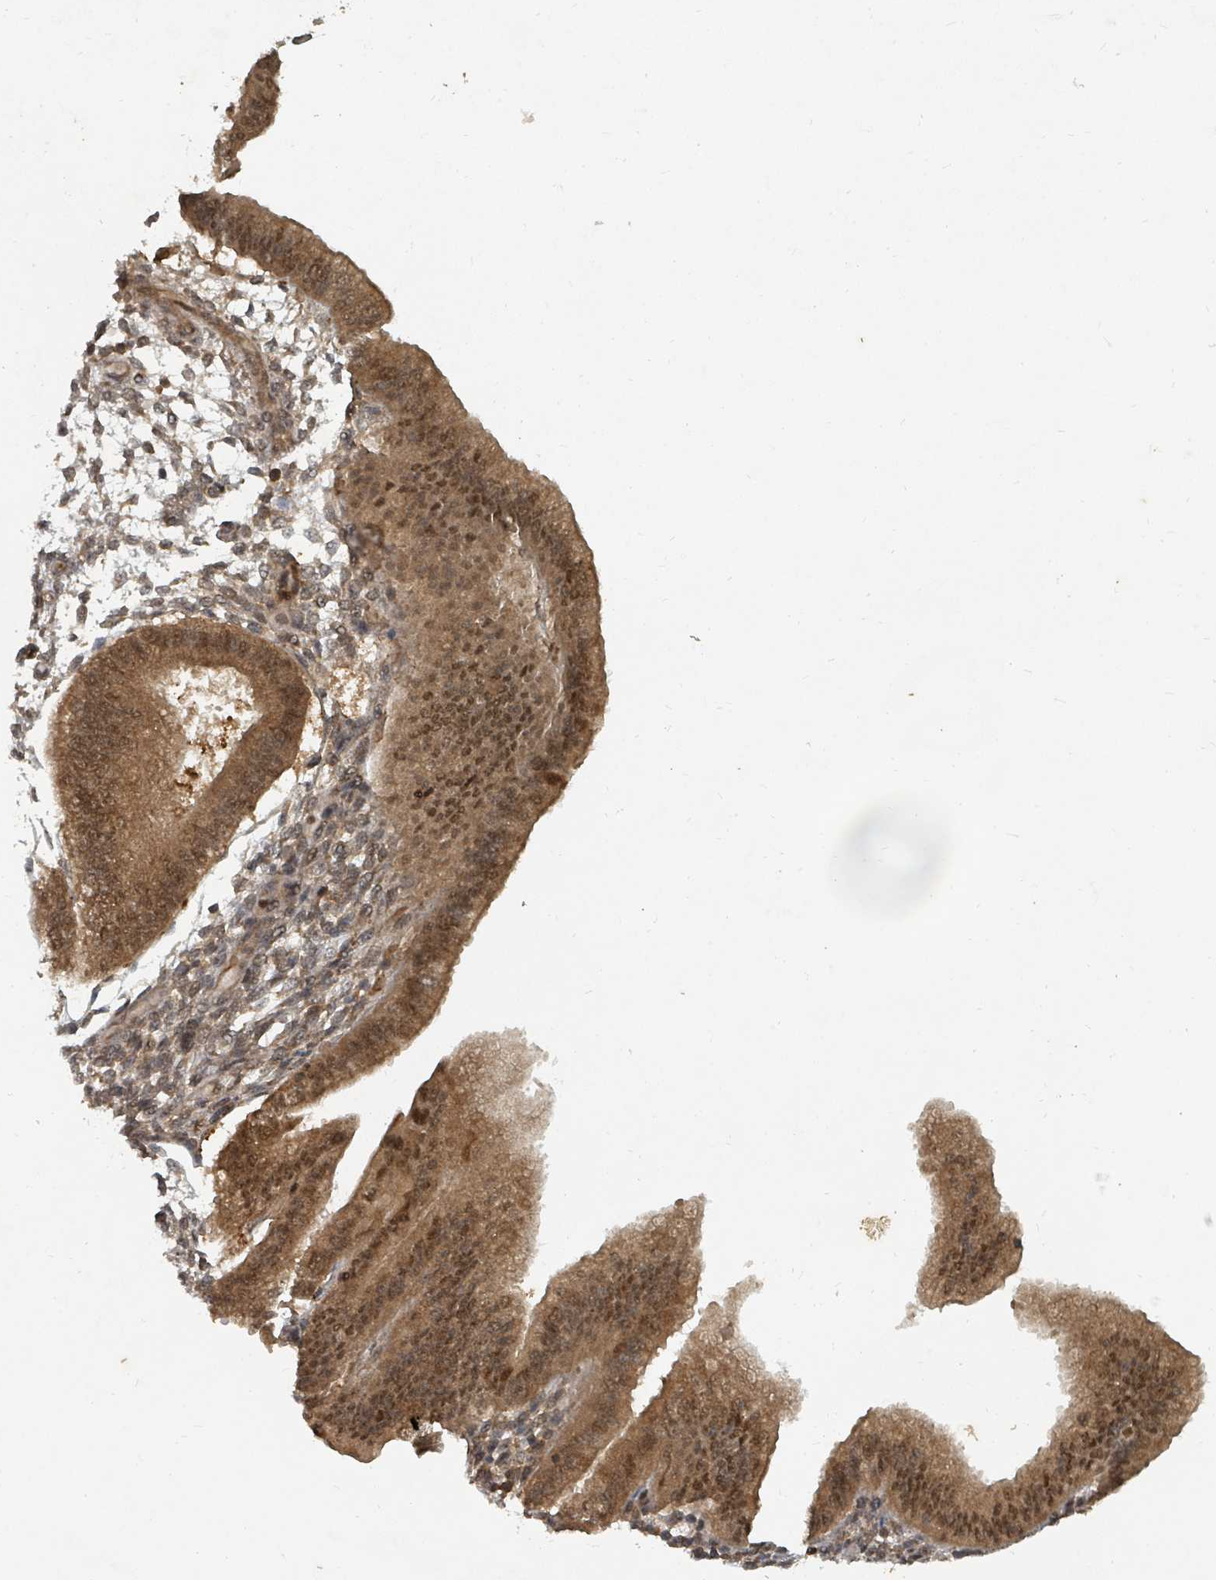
{"staining": {"intensity": "weak", "quantity": ">75%", "location": "nuclear"}, "tissue": "endometrium", "cell_type": "Cells in endometrial stroma", "image_type": "normal", "snomed": [{"axis": "morphology", "description": "Normal tissue, NOS"}, {"axis": "topography", "description": "Endometrium"}], "caption": "Approximately >75% of cells in endometrial stroma in normal endometrium reveal weak nuclear protein expression as visualized by brown immunohistochemical staining.", "gene": "KDM4E", "patient": {"sex": "female", "age": 39}}